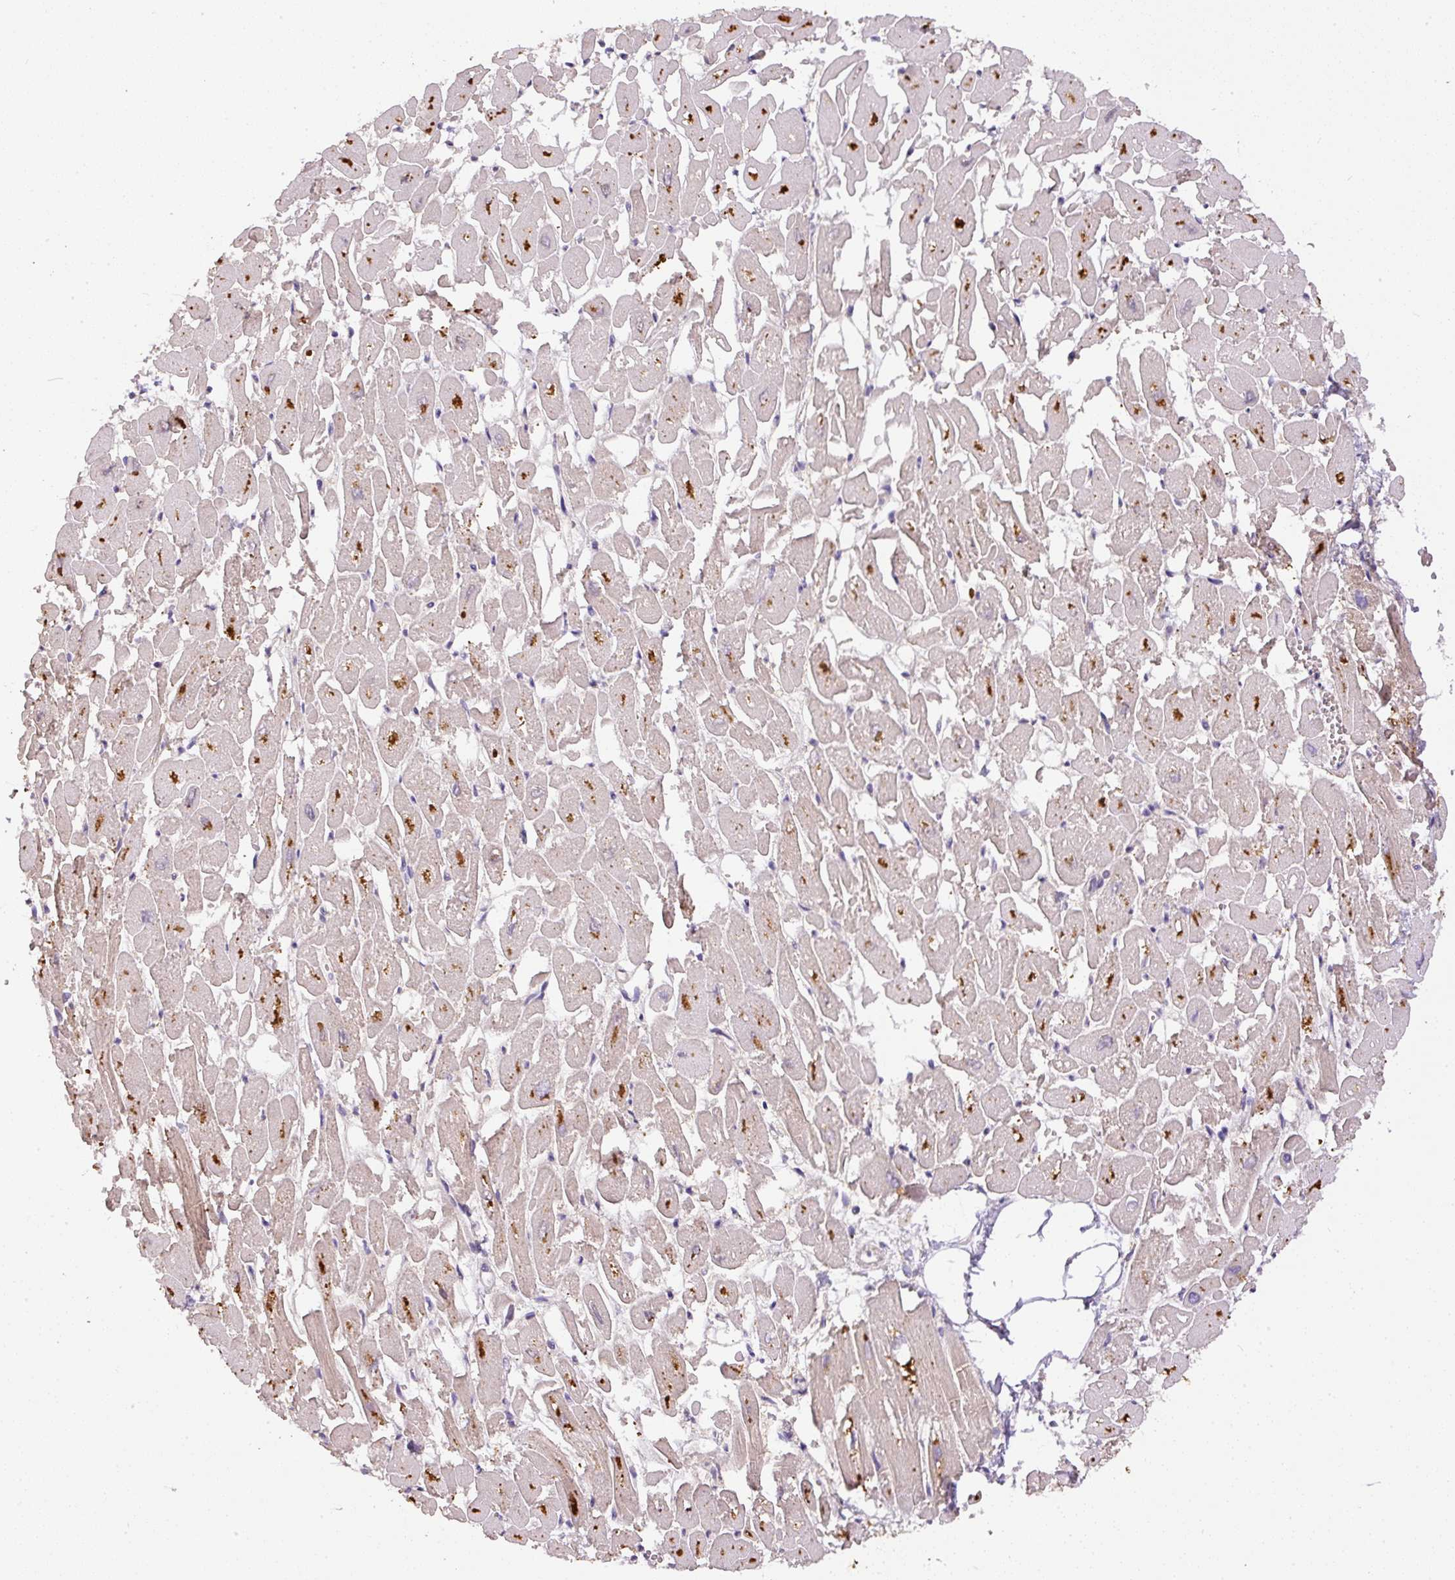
{"staining": {"intensity": "moderate", "quantity": "25%-75%", "location": "cytoplasmic/membranous"}, "tissue": "heart muscle", "cell_type": "Cardiomyocytes", "image_type": "normal", "snomed": [{"axis": "morphology", "description": "Normal tissue, NOS"}, {"axis": "topography", "description": "Heart"}], "caption": "Heart muscle was stained to show a protein in brown. There is medium levels of moderate cytoplasmic/membranous expression in approximately 25%-75% of cardiomyocytes. (Stains: DAB in brown, nuclei in blue, Microscopy: brightfield microscopy at high magnification).", "gene": "DAPK1", "patient": {"sex": "male", "age": 54}}